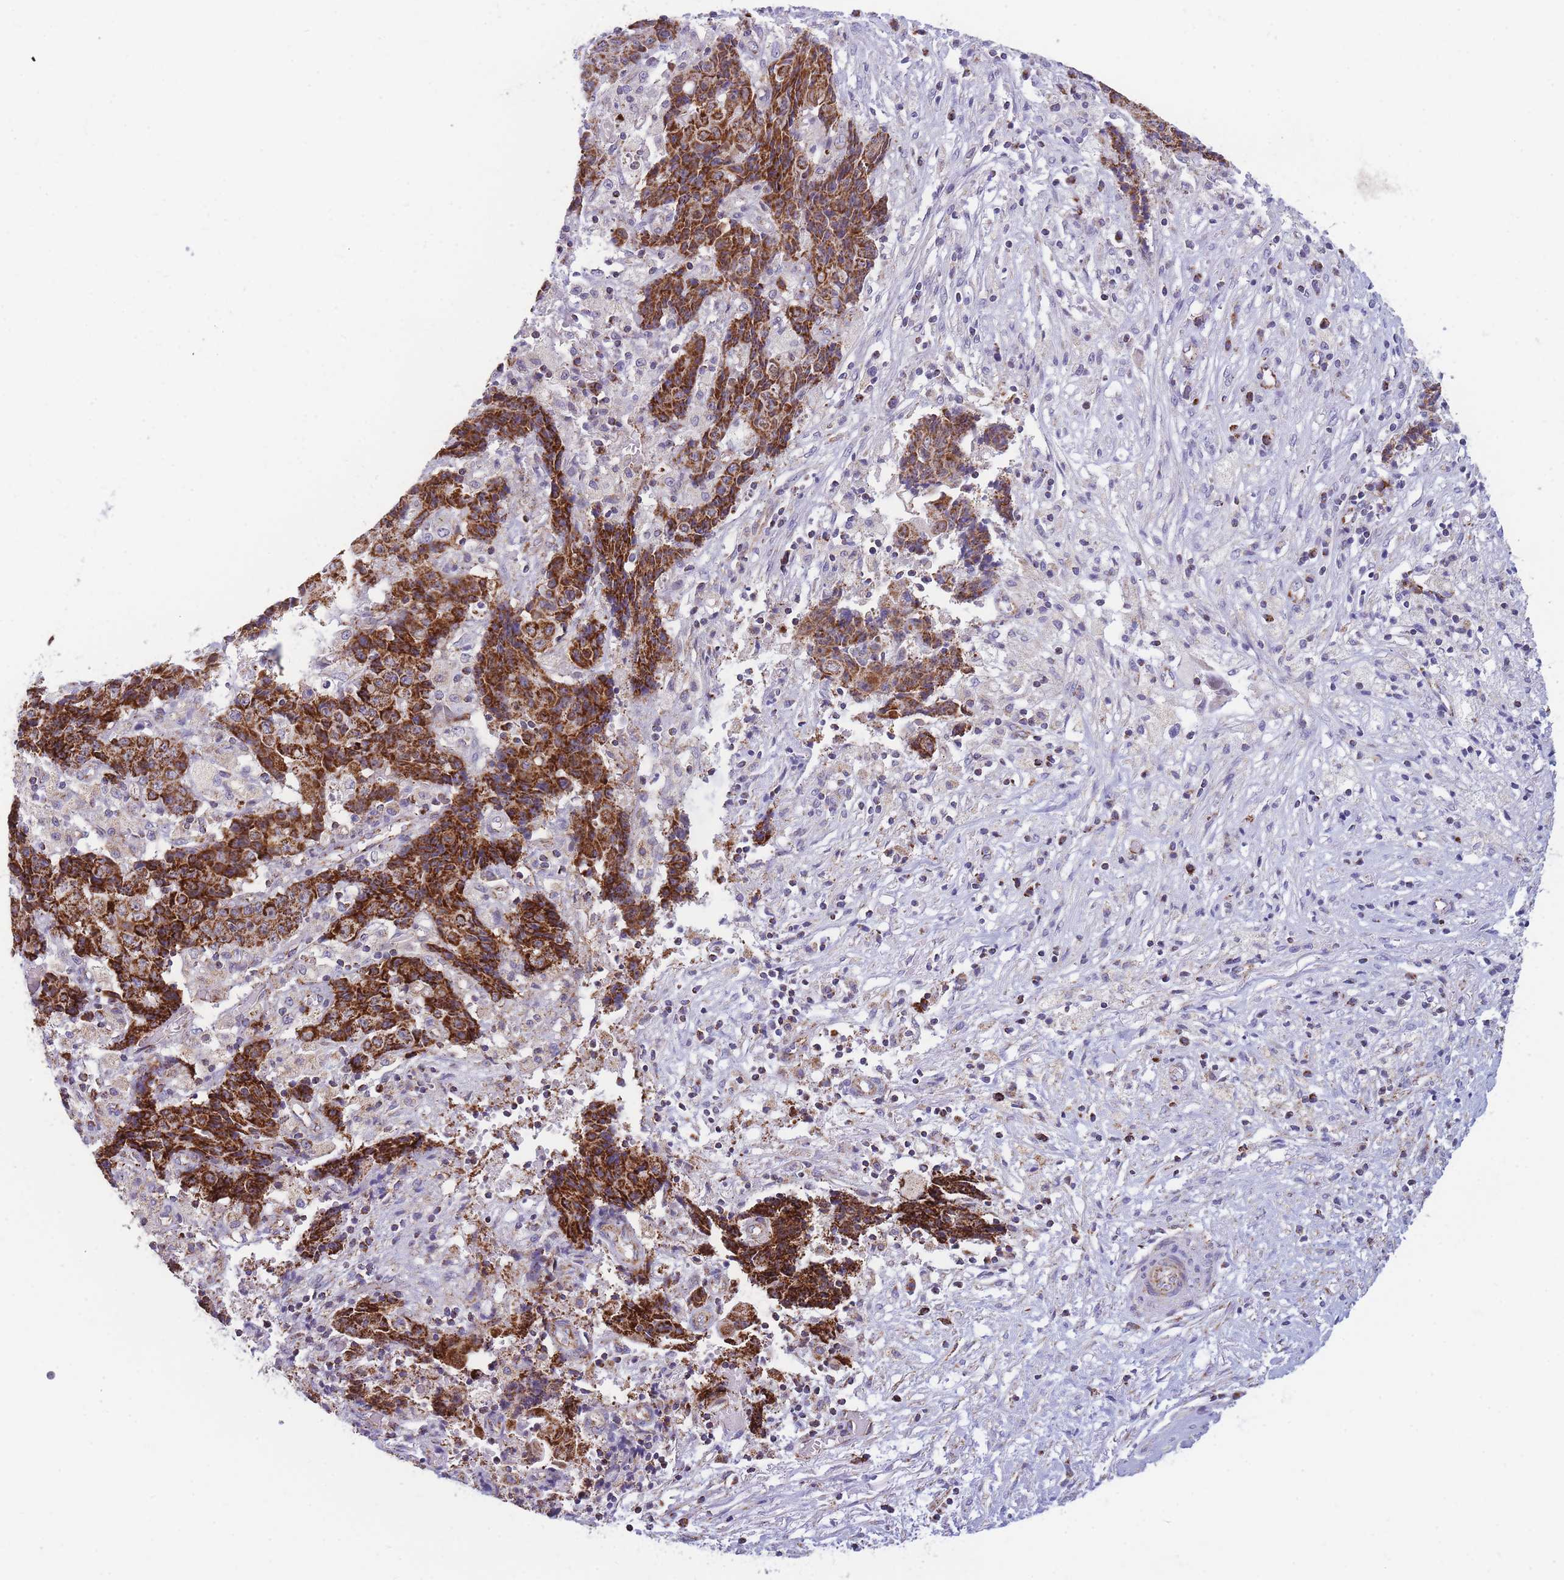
{"staining": {"intensity": "strong", "quantity": ">75%", "location": "cytoplasmic/membranous"}, "tissue": "ovarian cancer", "cell_type": "Tumor cells", "image_type": "cancer", "snomed": [{"axis": "morphology", "description": "Carcinoma, endometroid"}, {"axis": "topography", "description": "Ovary"}], "caption": "Immunohistochemical staining of ovarian cancer shows high levels of strong cytoplasmic/membranous protein staining in approximately >75% of tumor cells. Using DAB (3,3'-diaminobenzidine) (brown) and hematoxylin (blue) stains, captured at high magnification using brightfield microscopy.", "gene": "DDX49", "patient": {"sex": "female", "age": 42}}